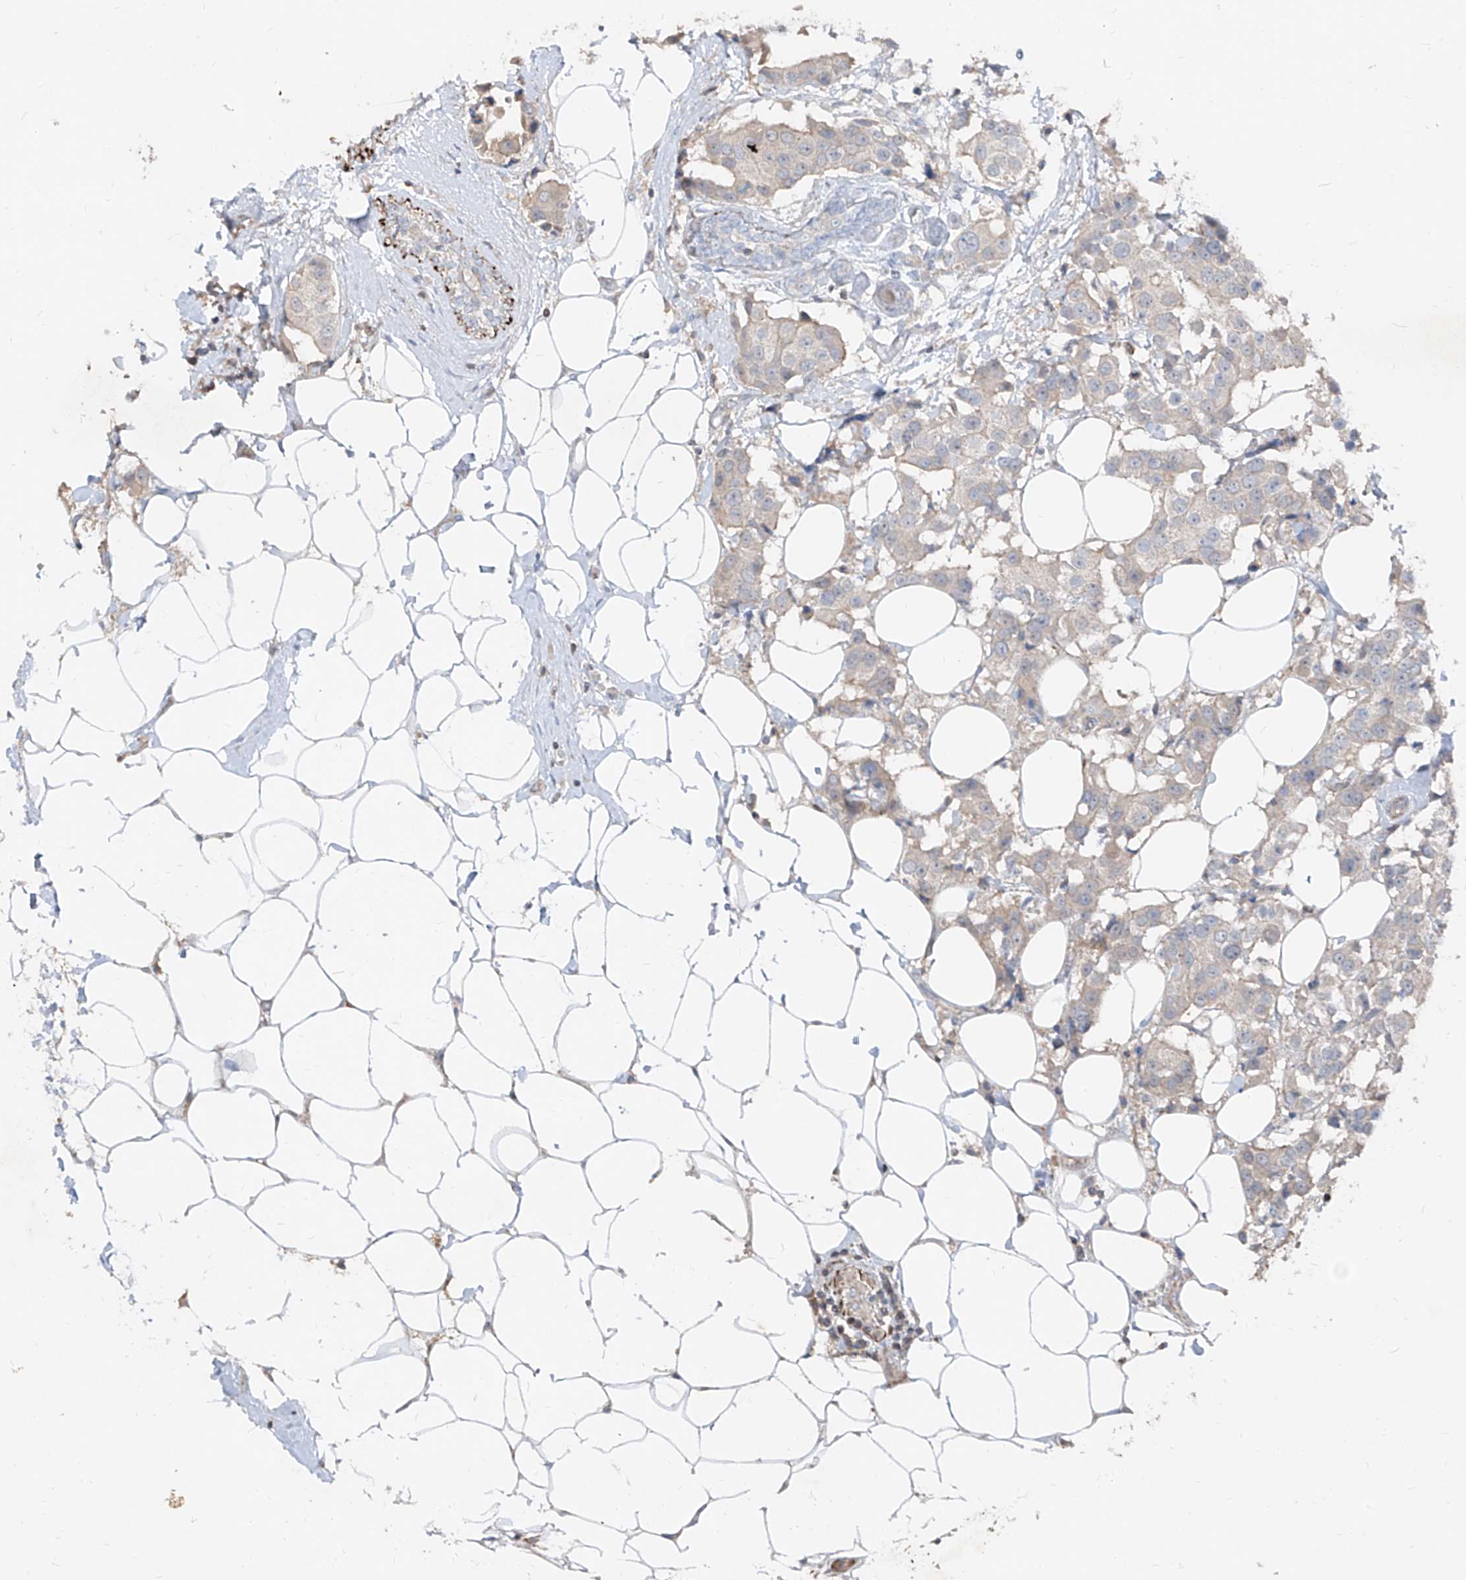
{"staining": {"intensity": "negative", "quantity": "none", "location": "none"}, "tissue": "breast cancer", "cell_type": "Tumor cells", "image_type": "cancer", "snomed": [{"axis": "morphology", "description": "Normal tissue, NOS"}, {"axis": "morphology", "description": "Duct carcinoma"}, {"axis": "topography", "description": "Breast"}], "caption": "High power microscopy histopathology image of an IHC micrograph of breast intraductal carcinoma, revealing no significant staining in tumor cells.", "gene": "UFD1", "patient": {"sex": "female", "age": 39}}